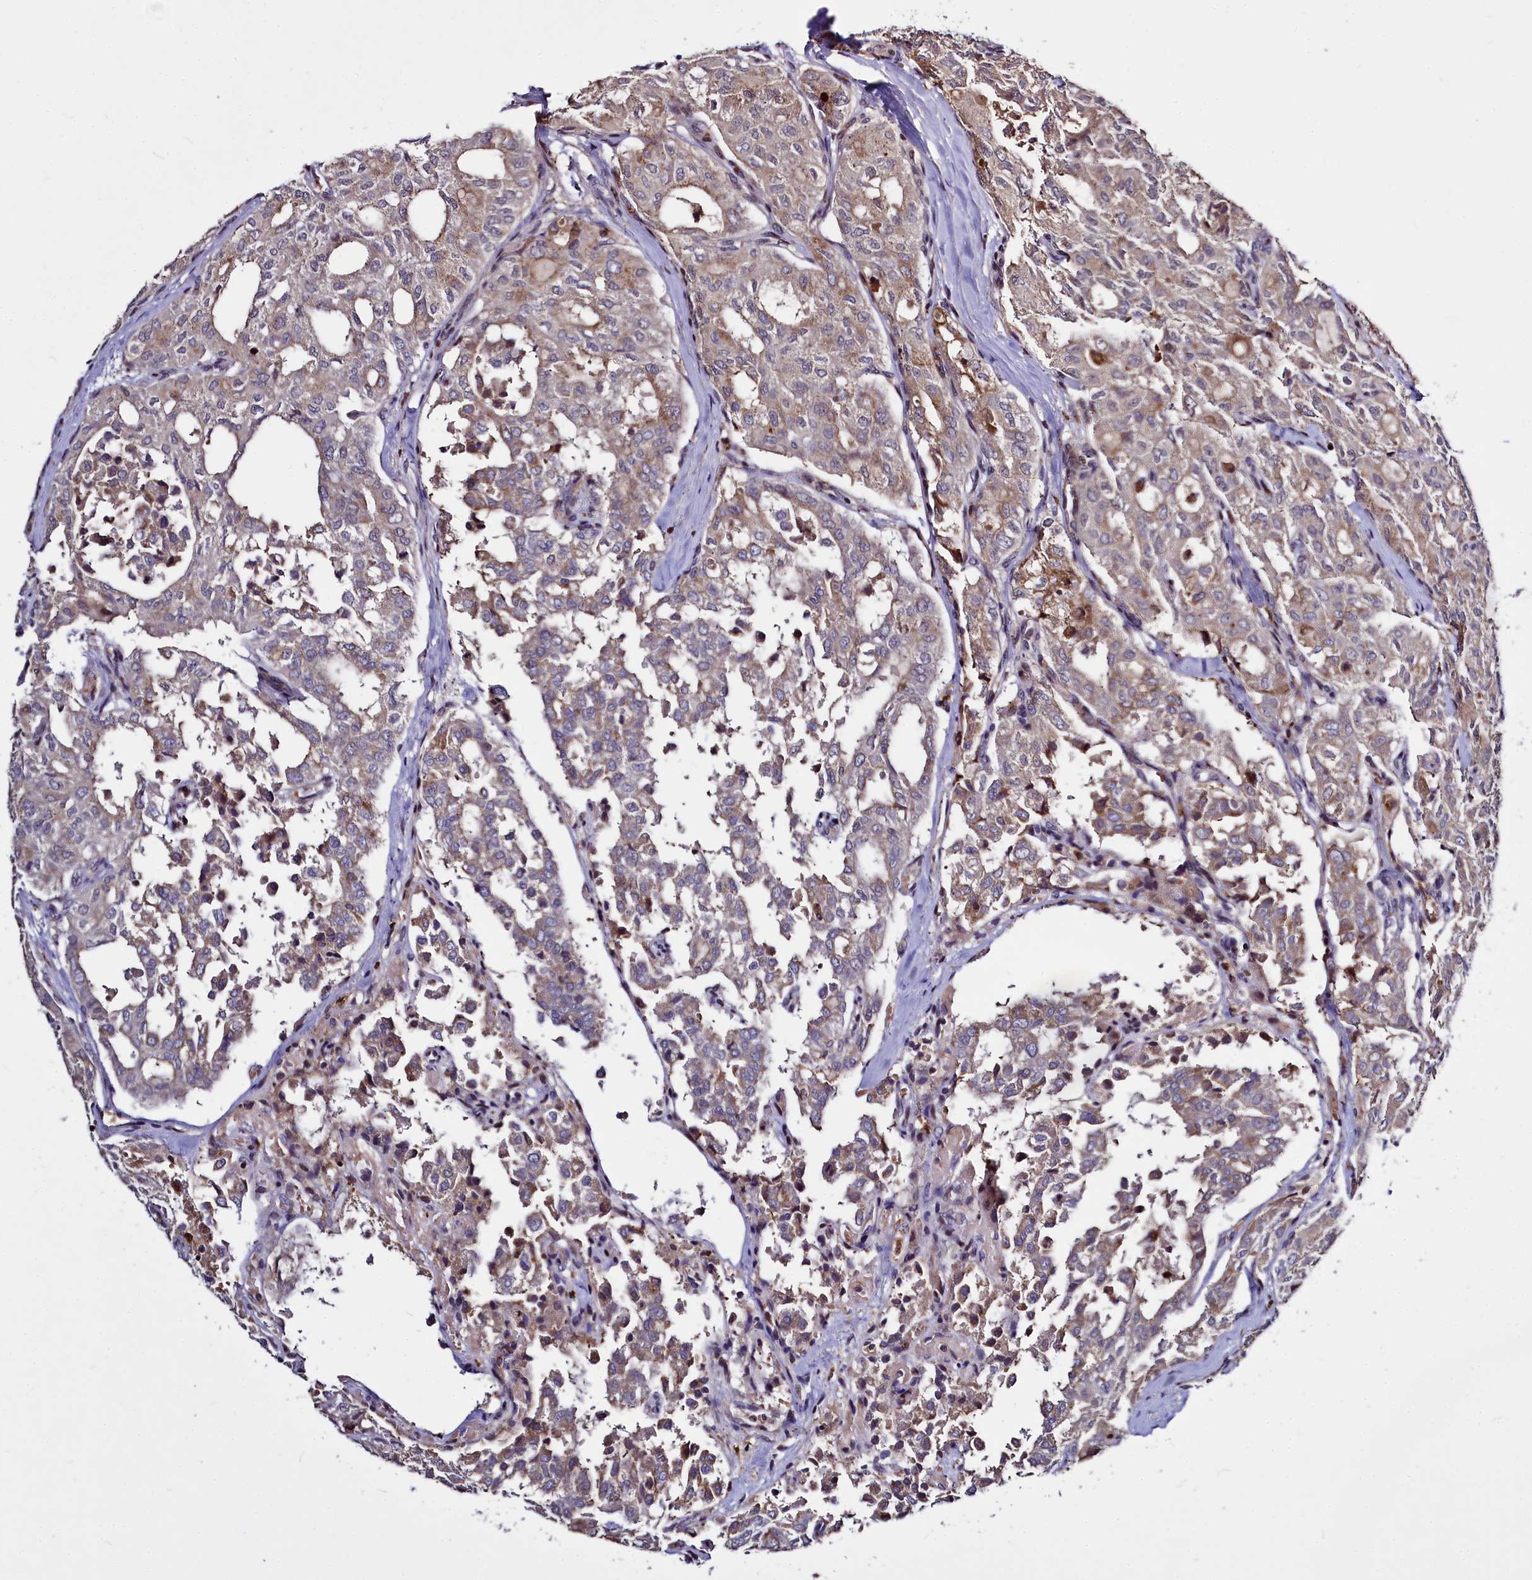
{"staining": {"intensity": "moderate", "quantity": "<25%", "location": "cytoplasmic/membranous"}, "tissue": "thyroid cancer", "cell_type": "Tumor cells", "image_type": "cancer", "snomed": [{"axis": "morphology", "description": "Follicular adenoma carcinoma, NOS"}, {"axis": "topography", "description": "Thyroid gland"}], "caption": "DAB (3,3'-diaminobenzidine) immunohistochemical staining of follicular adenoma carcinoma (thyroid) reveals moderate cytoplasmic/membranous protein expression in approximately <25% of tumor cells. (Brightfield microscopy of DAB IHC at high magnification).", "gene": "ATG101", "patient": {"sex": "male", "age": 75}}